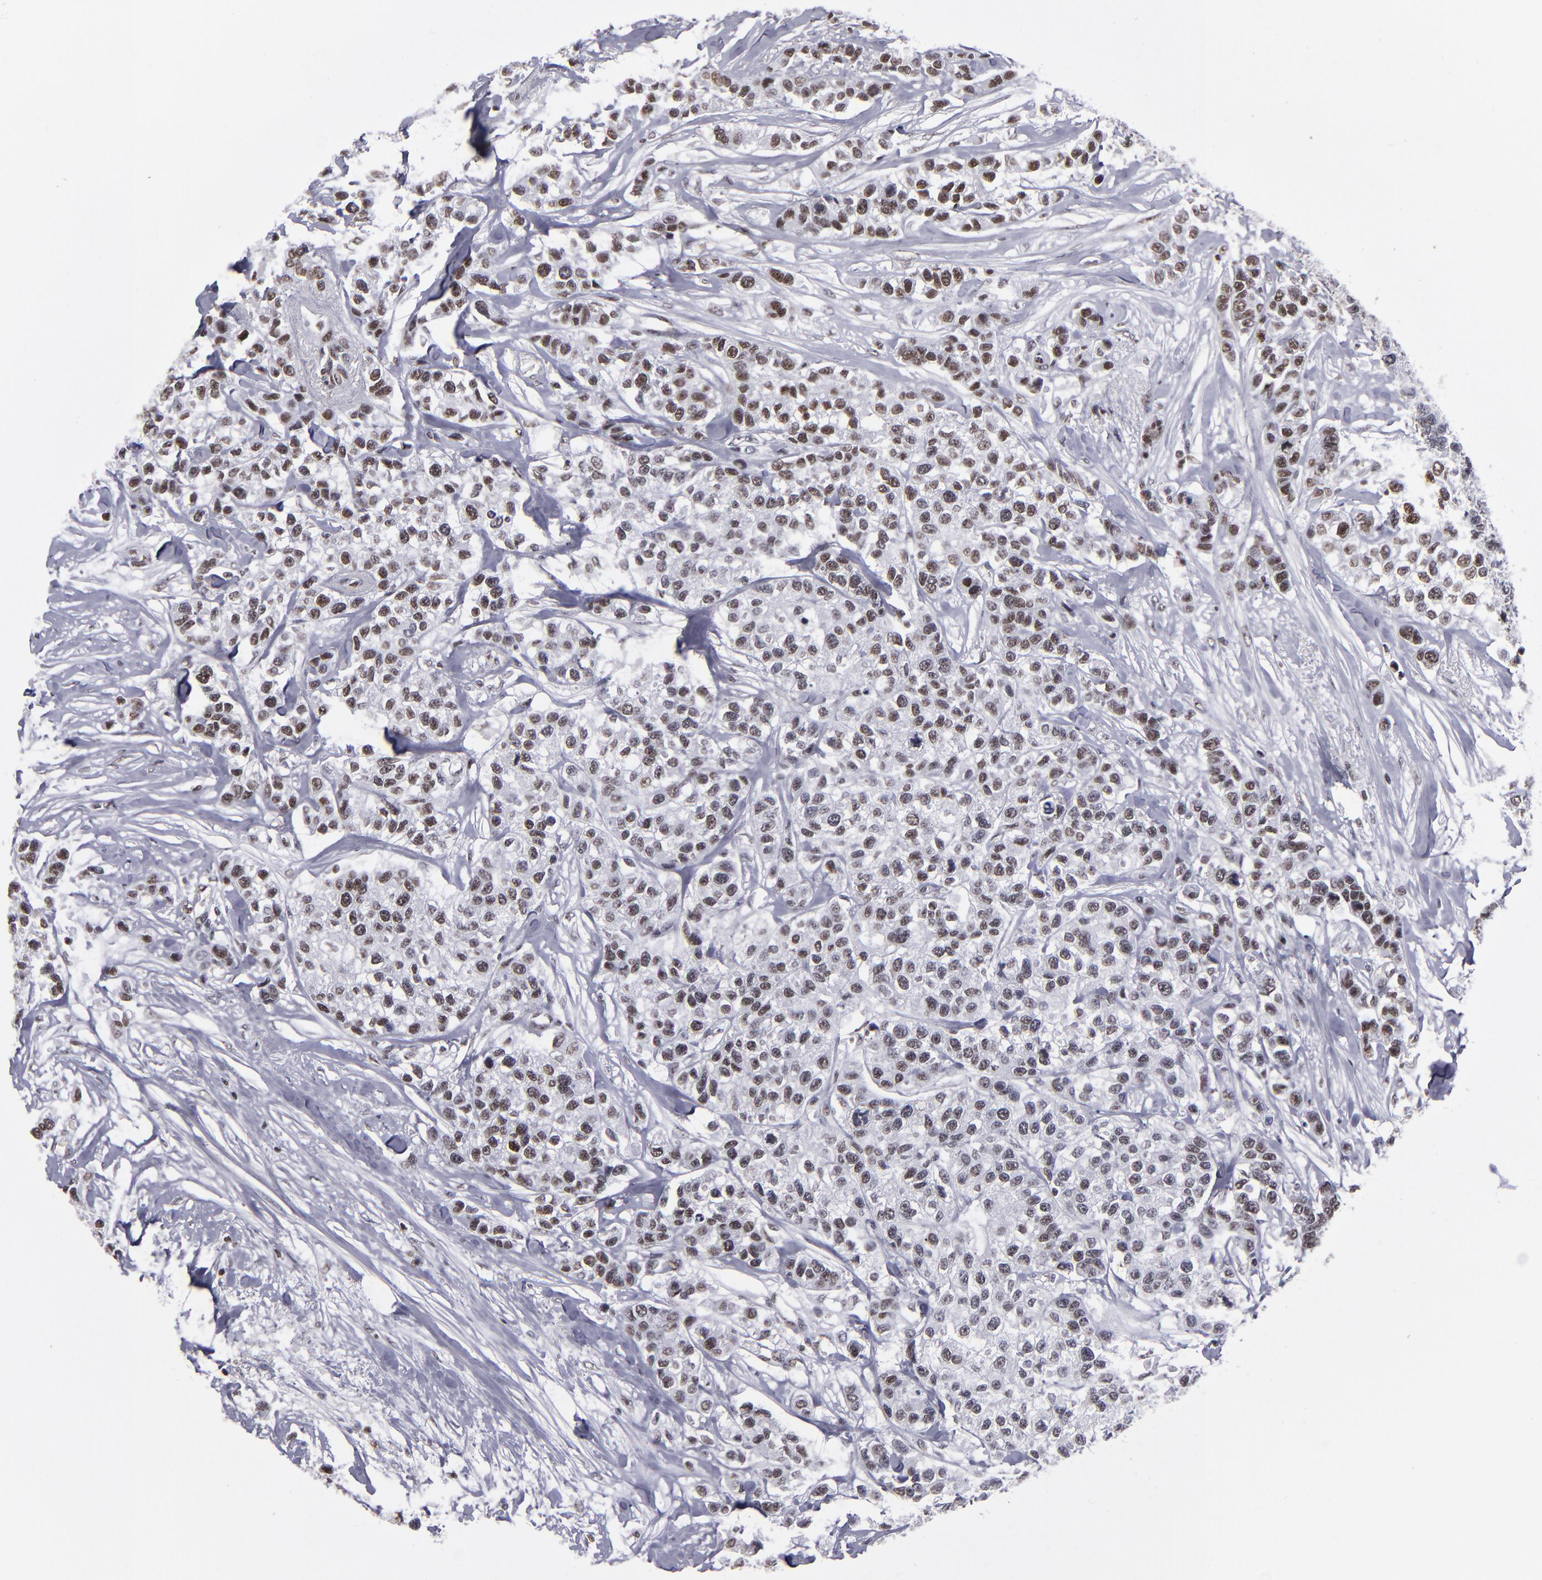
{"staining": {"intensity": "moderate", "quantity": "25%-75%", "location": "nuclear"}, "tissue": "breast cancer", "cell_type": "Tumor cells", "image_type": "cancer", "snomed": [{"axis": "morphology", "description": "Duct carcinoma"}, {"axis": "topography", "description": "Breast"}], "caption": "A micrograph of human invasive ductal carcinoma (breast) stained for a protein reveals moderate nuclear brown staining in tumor cells.", "gene": "TERF2", "patient": {"sex": "female", "age": 51}}